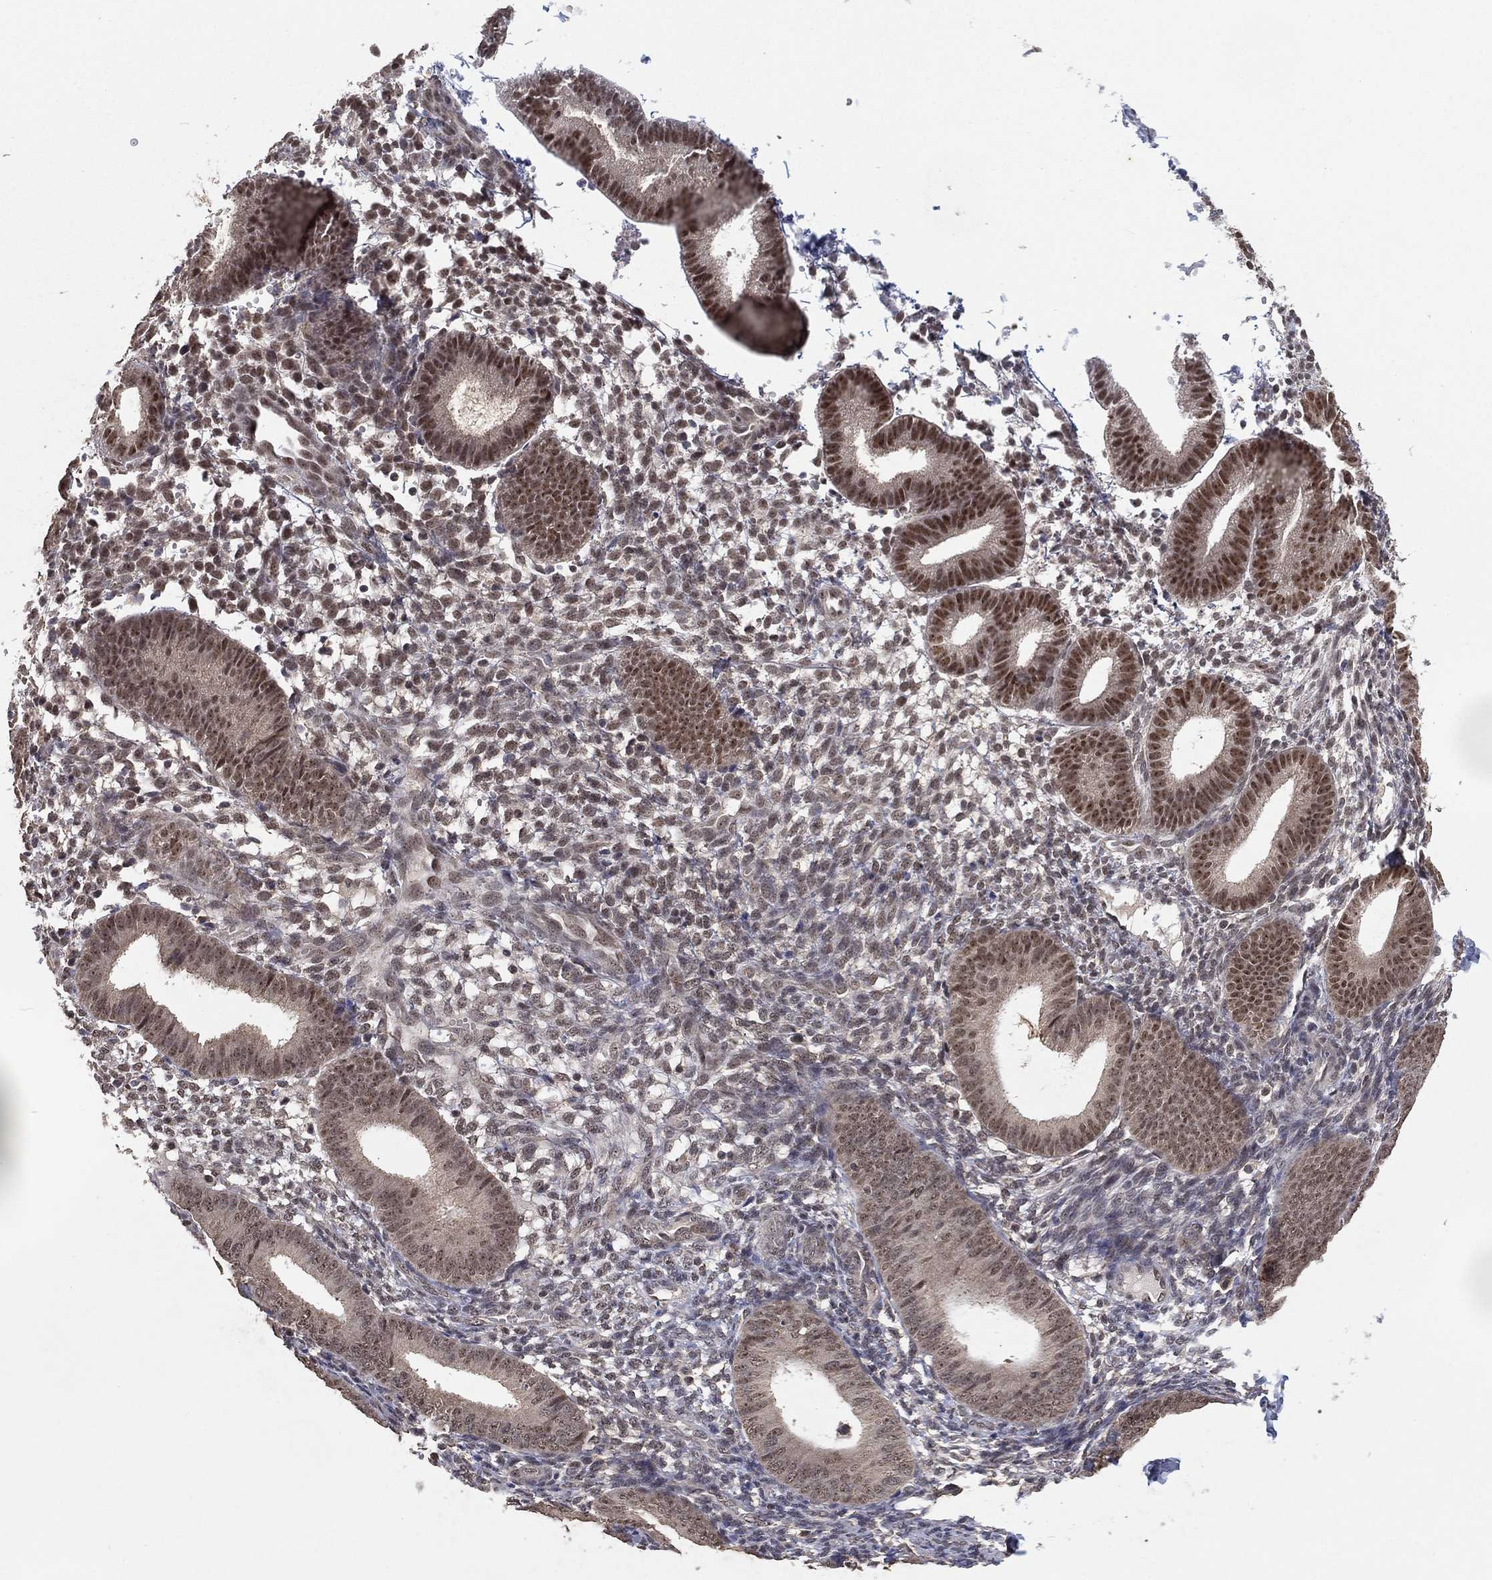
{"staining": {"intensity": "negative", "quantity": "none", "location": "none"}, "tissue": "endometrium", "cell_type": "Cells in endometrial stroma", "image_type": "normal", "snomed": [{"axis": "morphology", "description": "Normal tissue, NOS"}, {"axis": "topography", "description": "Endometrium"}], "caption": "The micrograph shows no significant positivity in cells in endometrial stroma of endometrium.", "gene": "NELFCD", "patient": {"sex": "female", "age": 39}}